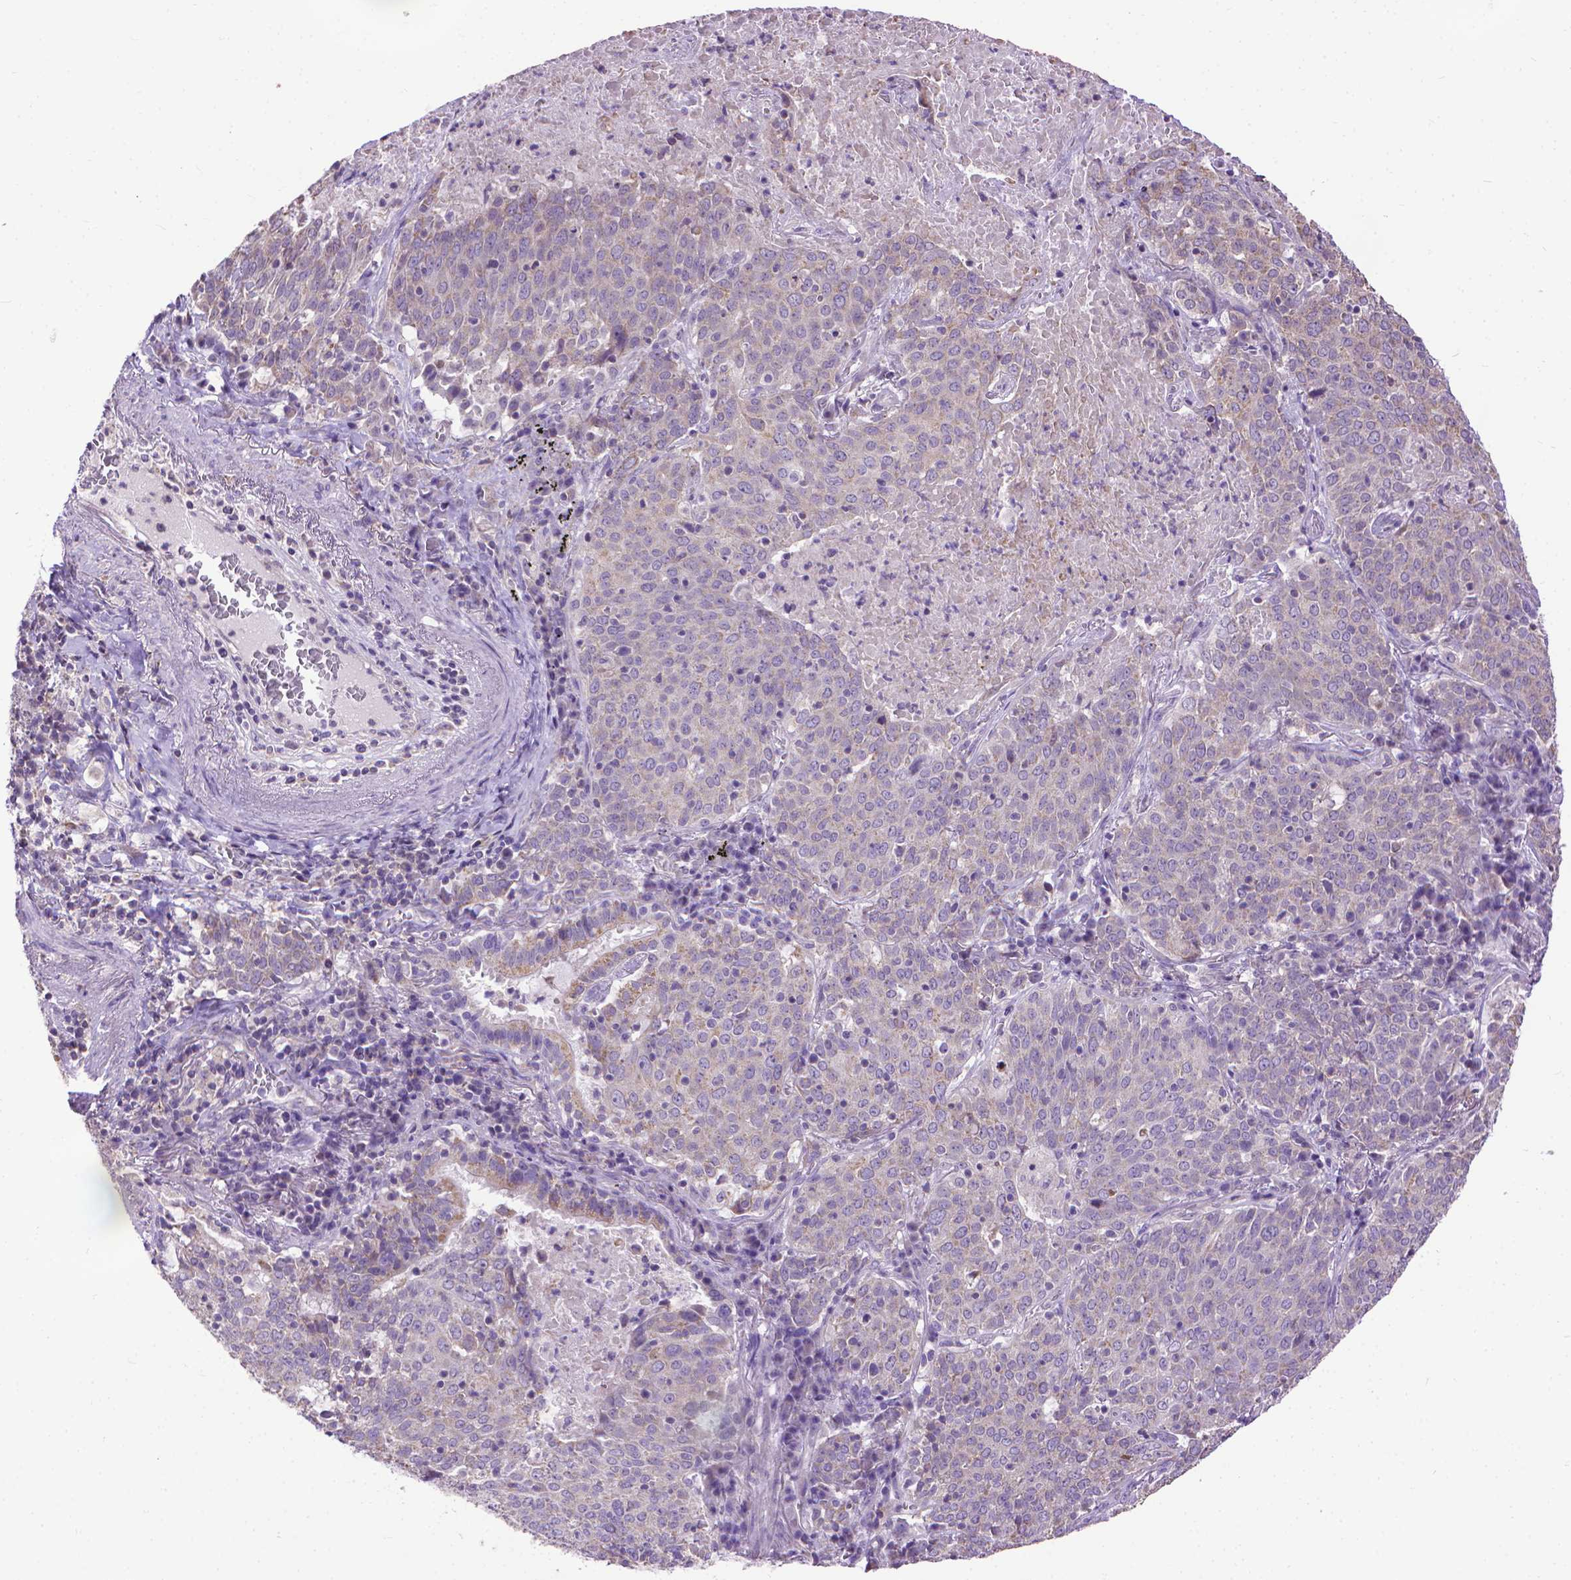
{"staining": {"intensity": "weak", "quantity": "<25%", "location": "cytoplasmic/membranous"}, "tissue": "lung cancer", "cell_type": "Tumor cells", "image_type": "cancer", "snomed": [{"axis": "morphology", "description": "Squamous cell carcinoma, NOS"}, {"axis": "topography", "description": "Lung"}], "caption": "An immunohistochemistry (IHC) histopathology image of lung cancer (squamous cell carcinoma) is shown. There is no staining in tumor cells of lung cancer (squamous cell carcinoma).", "gene": "SYN1", "patient": {"sex": "male", "age": 82}}